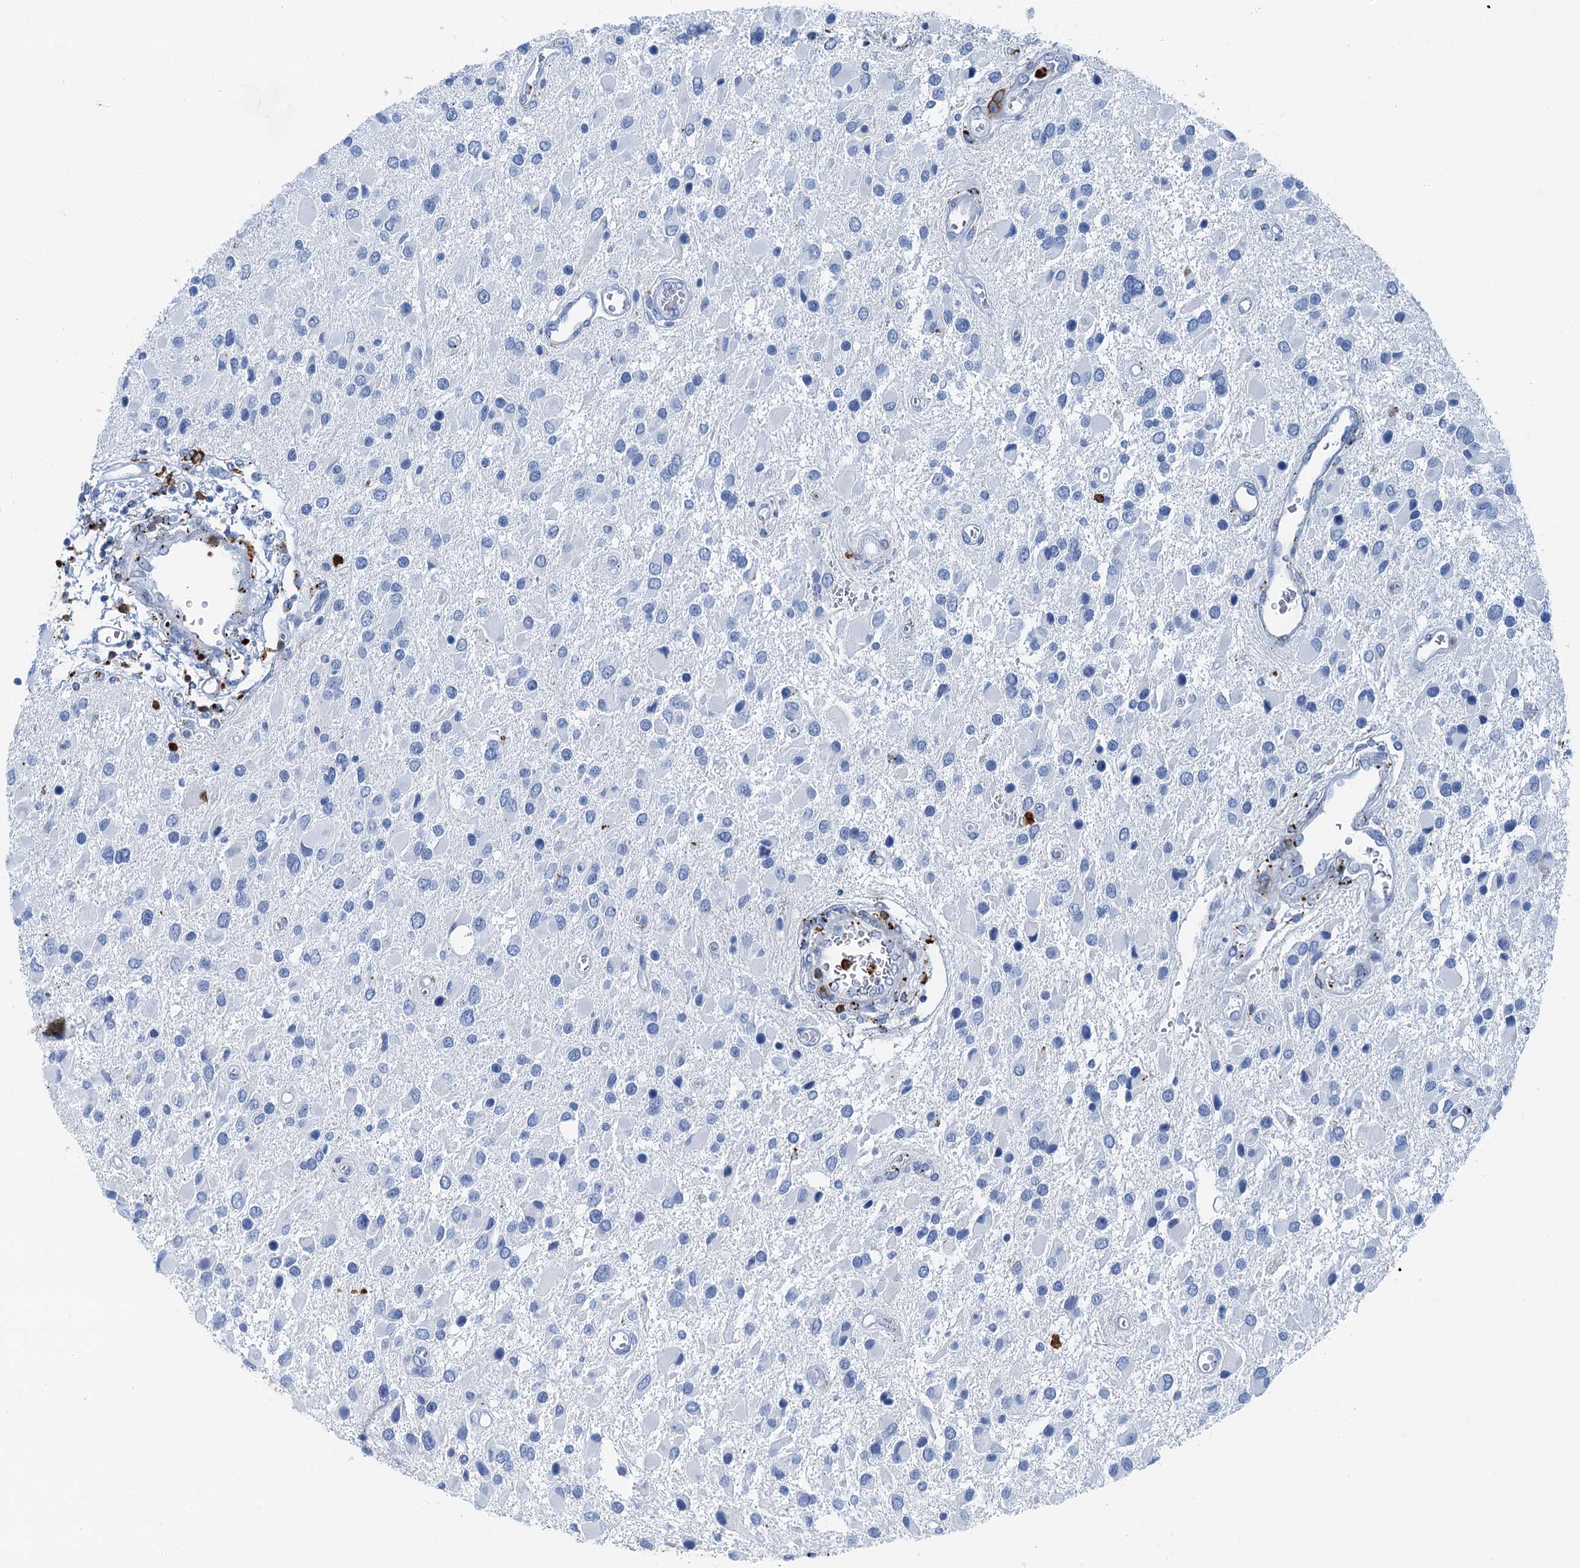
{"staining": {"intensity": "negative", "quantity": "none", "location": "none"}, "tissue": "glioma", "cell_type": "Tumor cells", "image_type": "cancer", "snomed": [{"axis": "morphology", "description": "Glioma, malignant, High grade"}, {"axis": "topography", "description": "Brain"}], "caption": "This is an immunohistochemistry micrograph of human glioma. There is no positivity in tumor cells.", "gene": "PLAC8", "patient": {"sex": "male", "age": 53}}